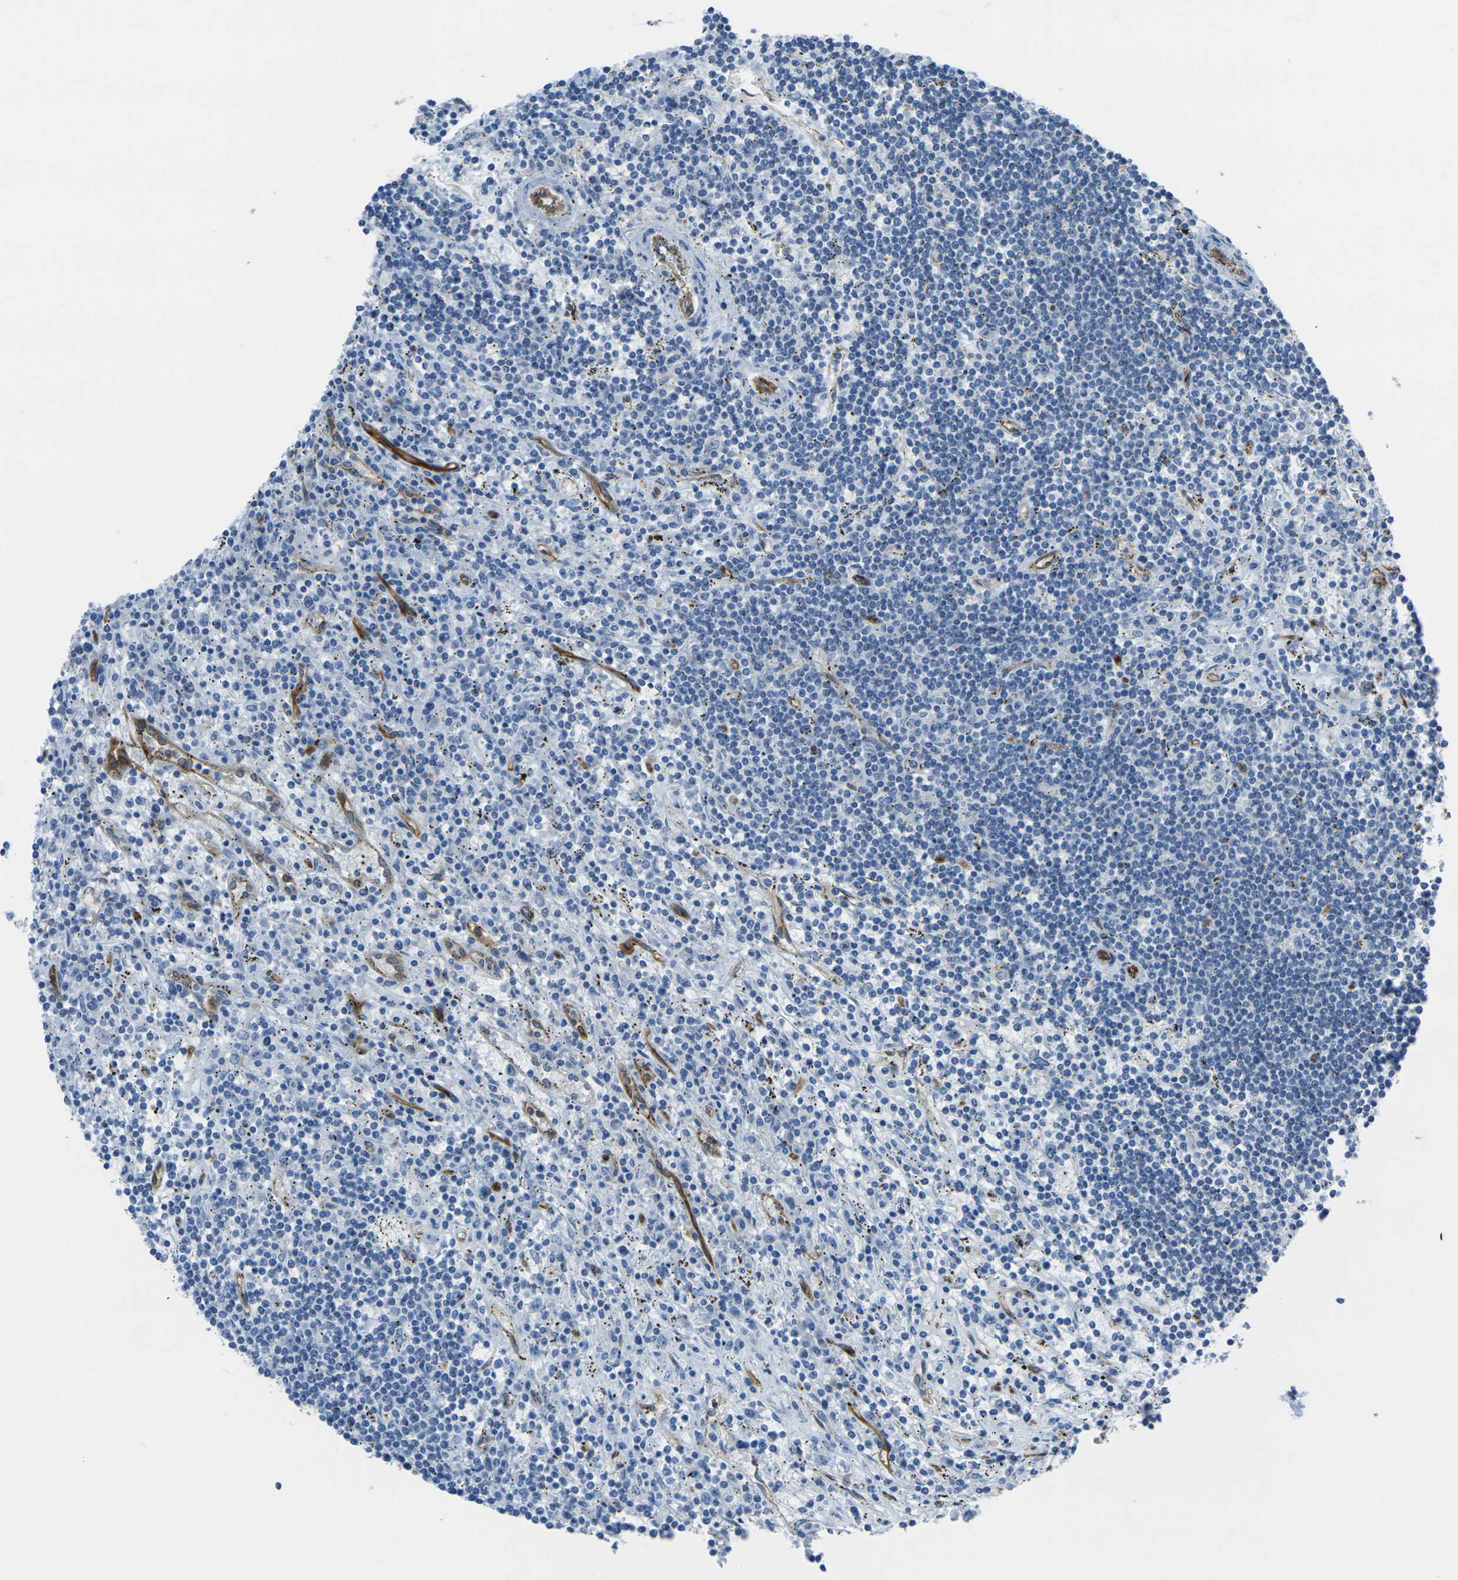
{"staining": {"intensity": "negative", "quantity": "none", "location": "none"}, "tissue": "lymphoma", "cell_type": "Tumor cells", "image_type": "cancer", "snomed": [{"axis": "morphology", "description": "Malignant lymphoma, non-Hodgkin's type, Low grade"}, {"axis": "topography", "description": "Spleen"}], "caption": "Immunohistochemistry (IHC) image of human low-grade malignant lymphoma, non-Hodgkin's type stained for a protein (brown), which reveals no positivity in tumor cells. (Stains: DAB IHC with hematoxylin counter stain, Microscopy: brightfield microscopy at high magnification).", "gene": "HSPA12B", "patient": {"sex": "male", "age": 76}}